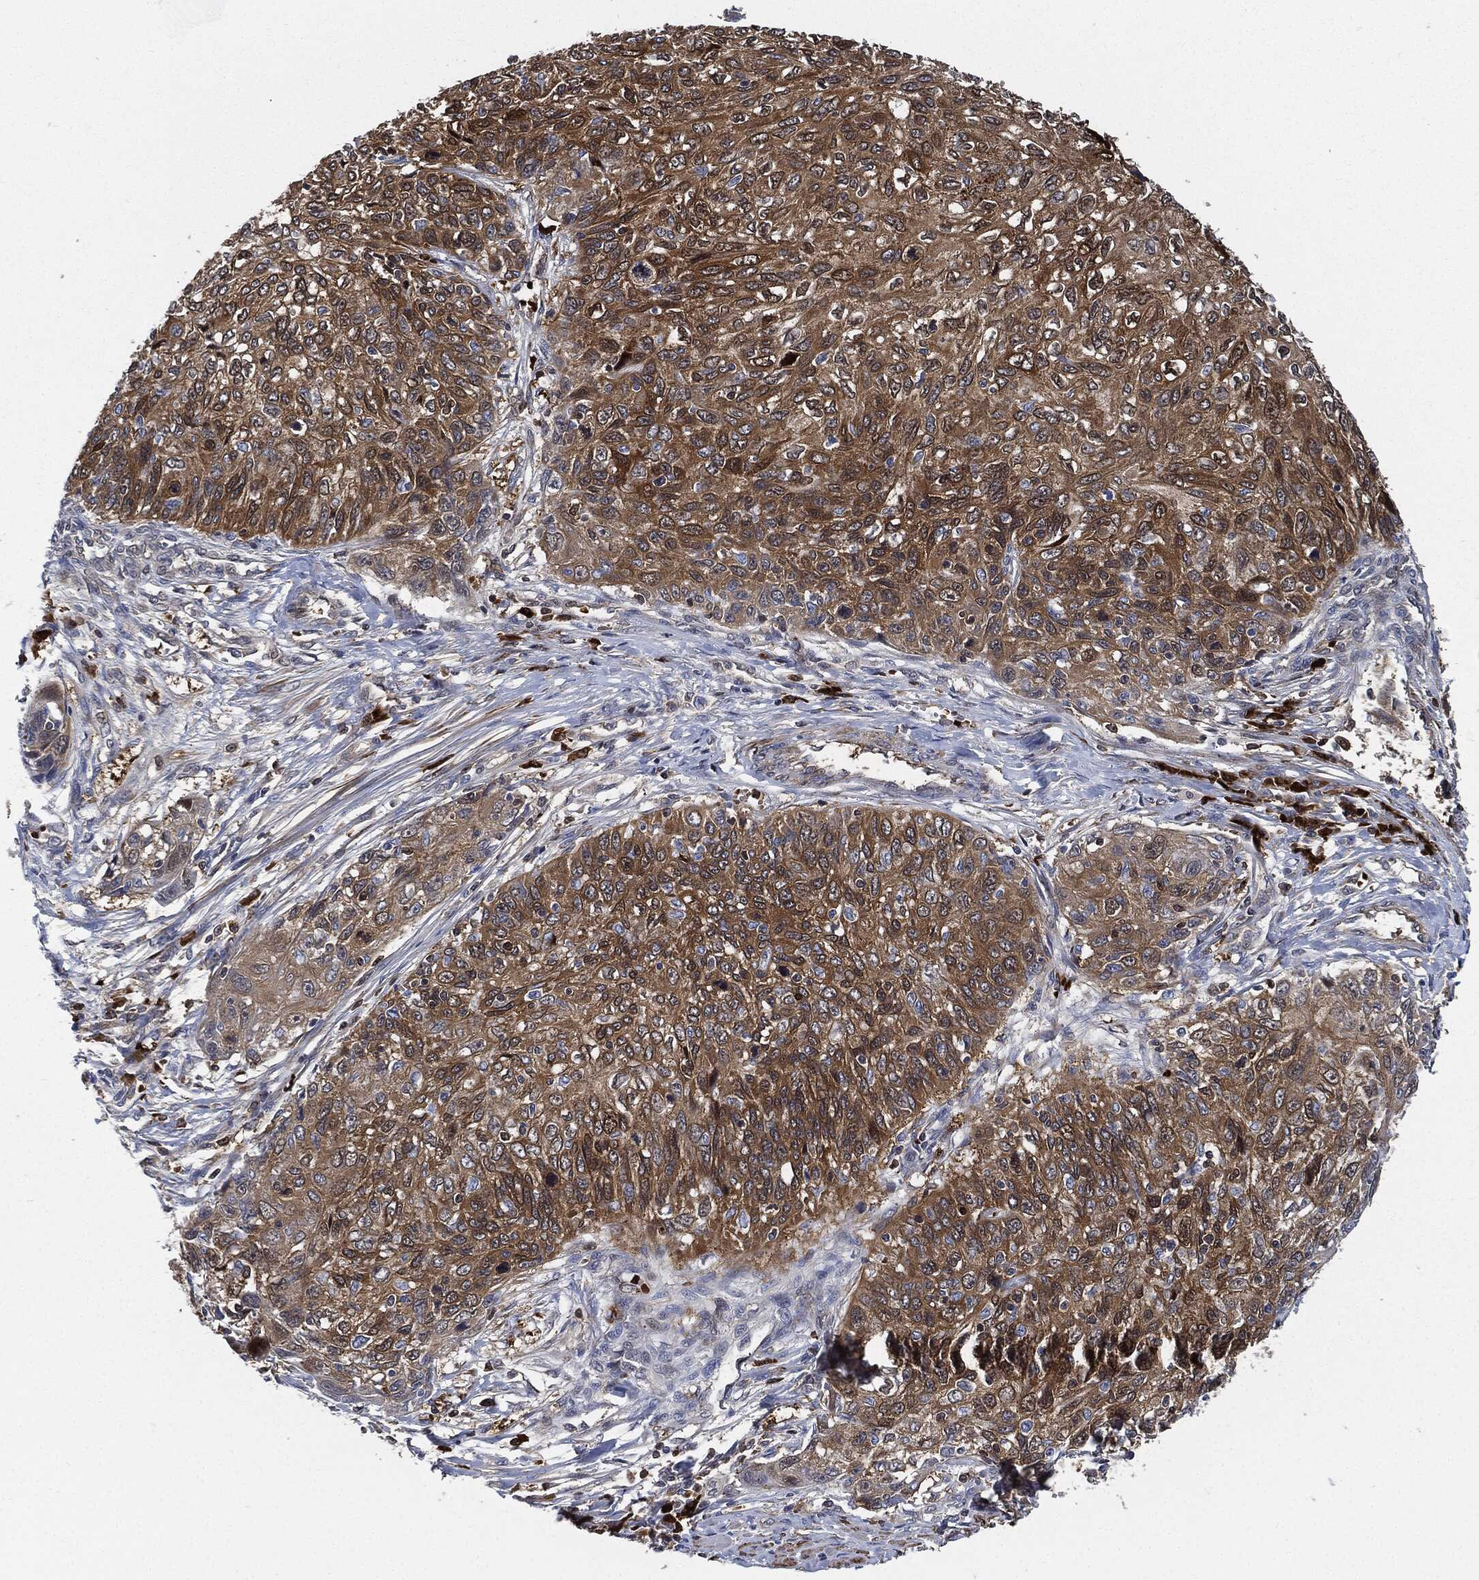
{"staining": {"intensity": "moderate", "quantity": ">75%", "location": "cytoplasmic/membranous"}, "tissue": "skin cancer", "cell_type": "Tumor cells", "image_type": "cancer", "snomed": [{"axis": "morphology", "description": "Squamous cell carcinoma, NOS"}, {"axis": "topography", "description": "Skin"}], "caption": "A micrograph of human skin squamous cell carcinoma stained for a protein shows moderate cytoplasmic/membranous brown staining in tumor cells. (DAB (3,3'-diaminobenzidine) IHC, brown staining for protein, blue staining for nuclei).", "gene": "PRDX2", "patient": {"sex": "male", "age": 92}}